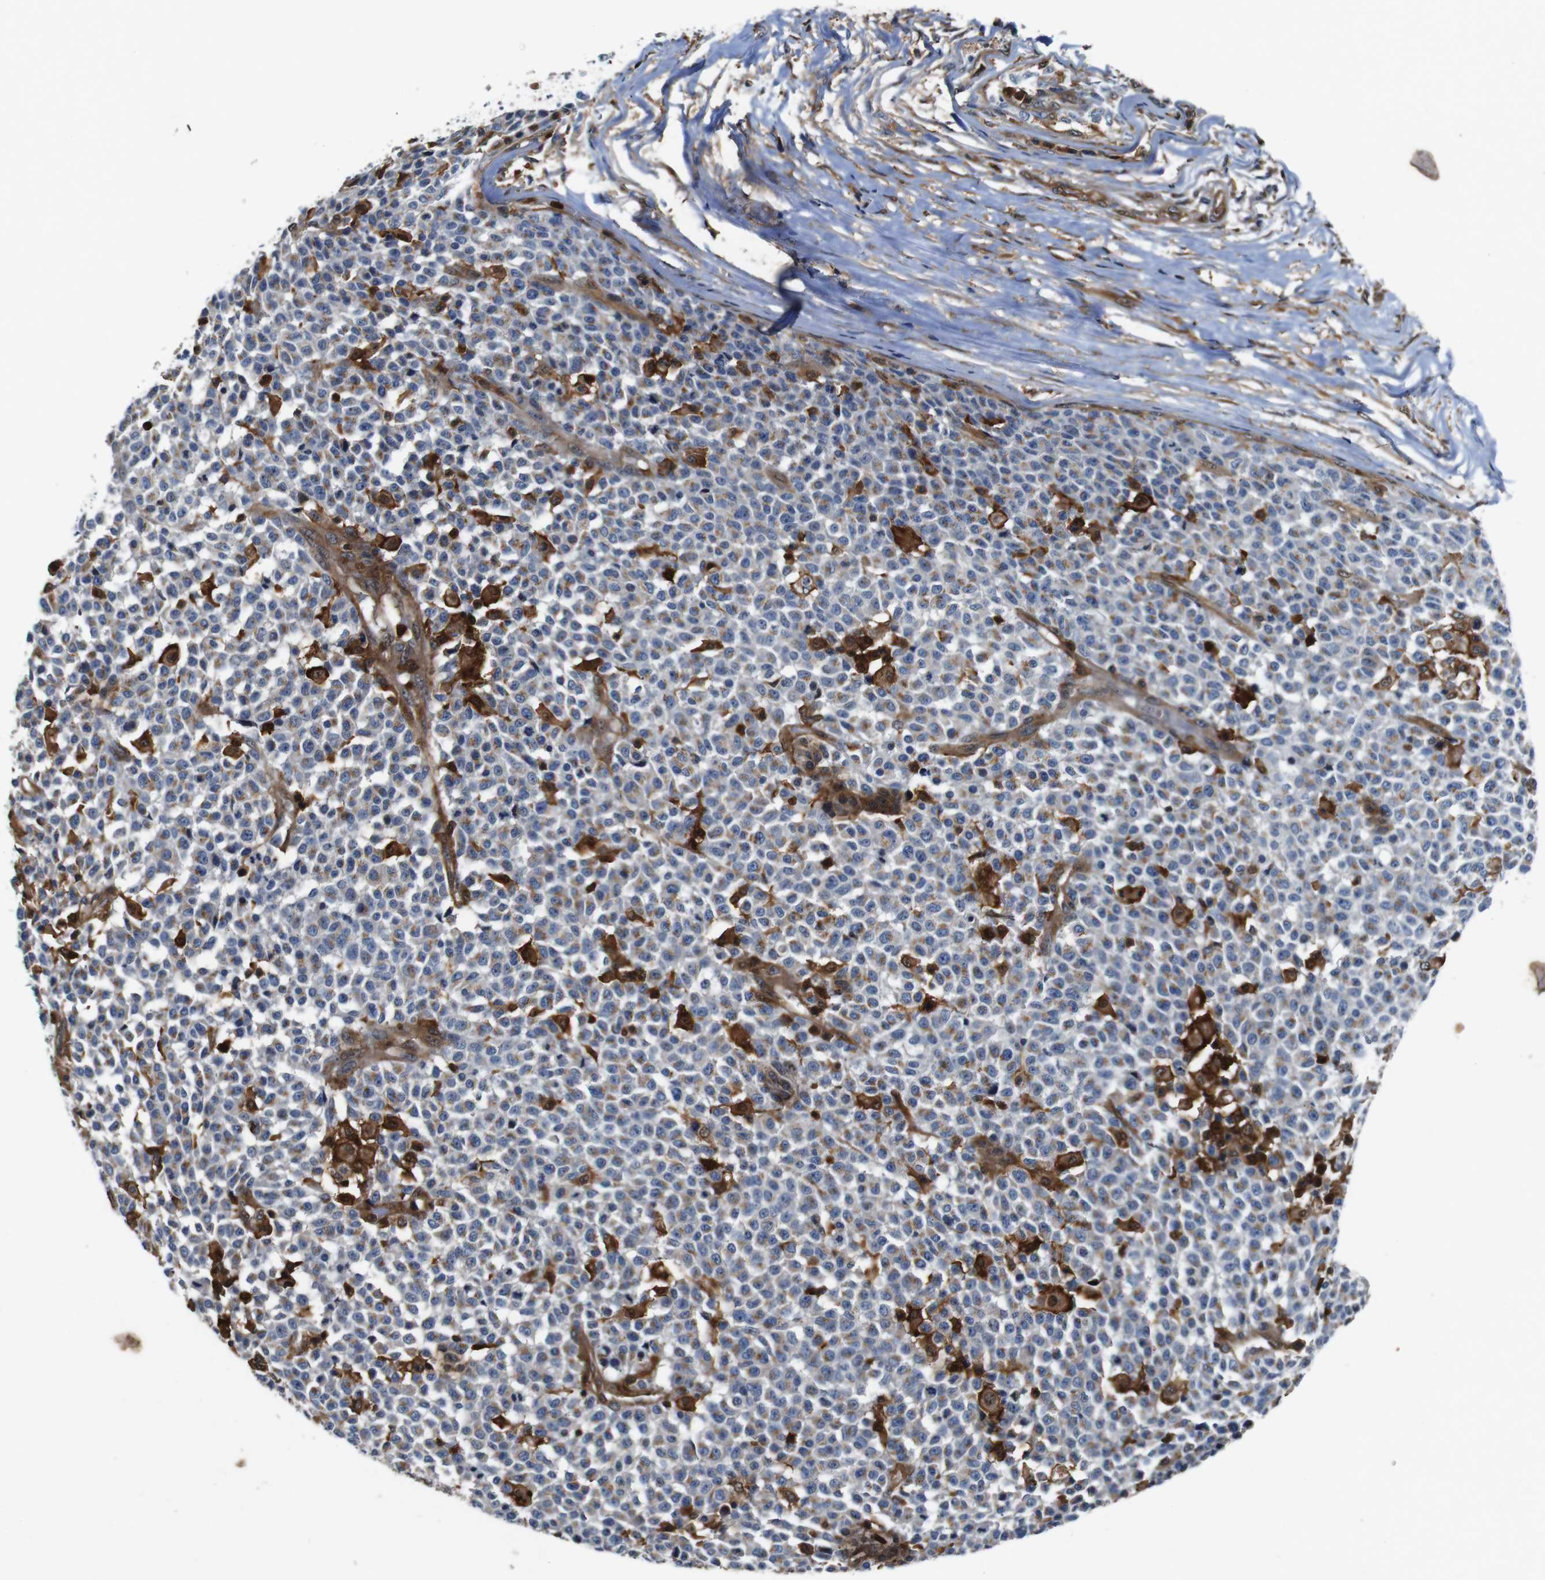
{"staining": {"intensity": "strong", "quantity": "<25%", "location": "cytoplasmic/membranous"}, "tissue": "testis cancer", "cell_type": "Tumor cells", "image_type": "cancer", "snomed": [{"axis": "morphology", "description": "Seminoma, NOS"}, {"axis": "topography", "description": "Testis"}], "caption": "Human testis cancer stained with a brown dye exhibits strong cytoplasmic/membranous positive positivity in about <25% of tumor cells.", "gene": "ANXA1", "patient": {"sex": "male", "age": 59}}